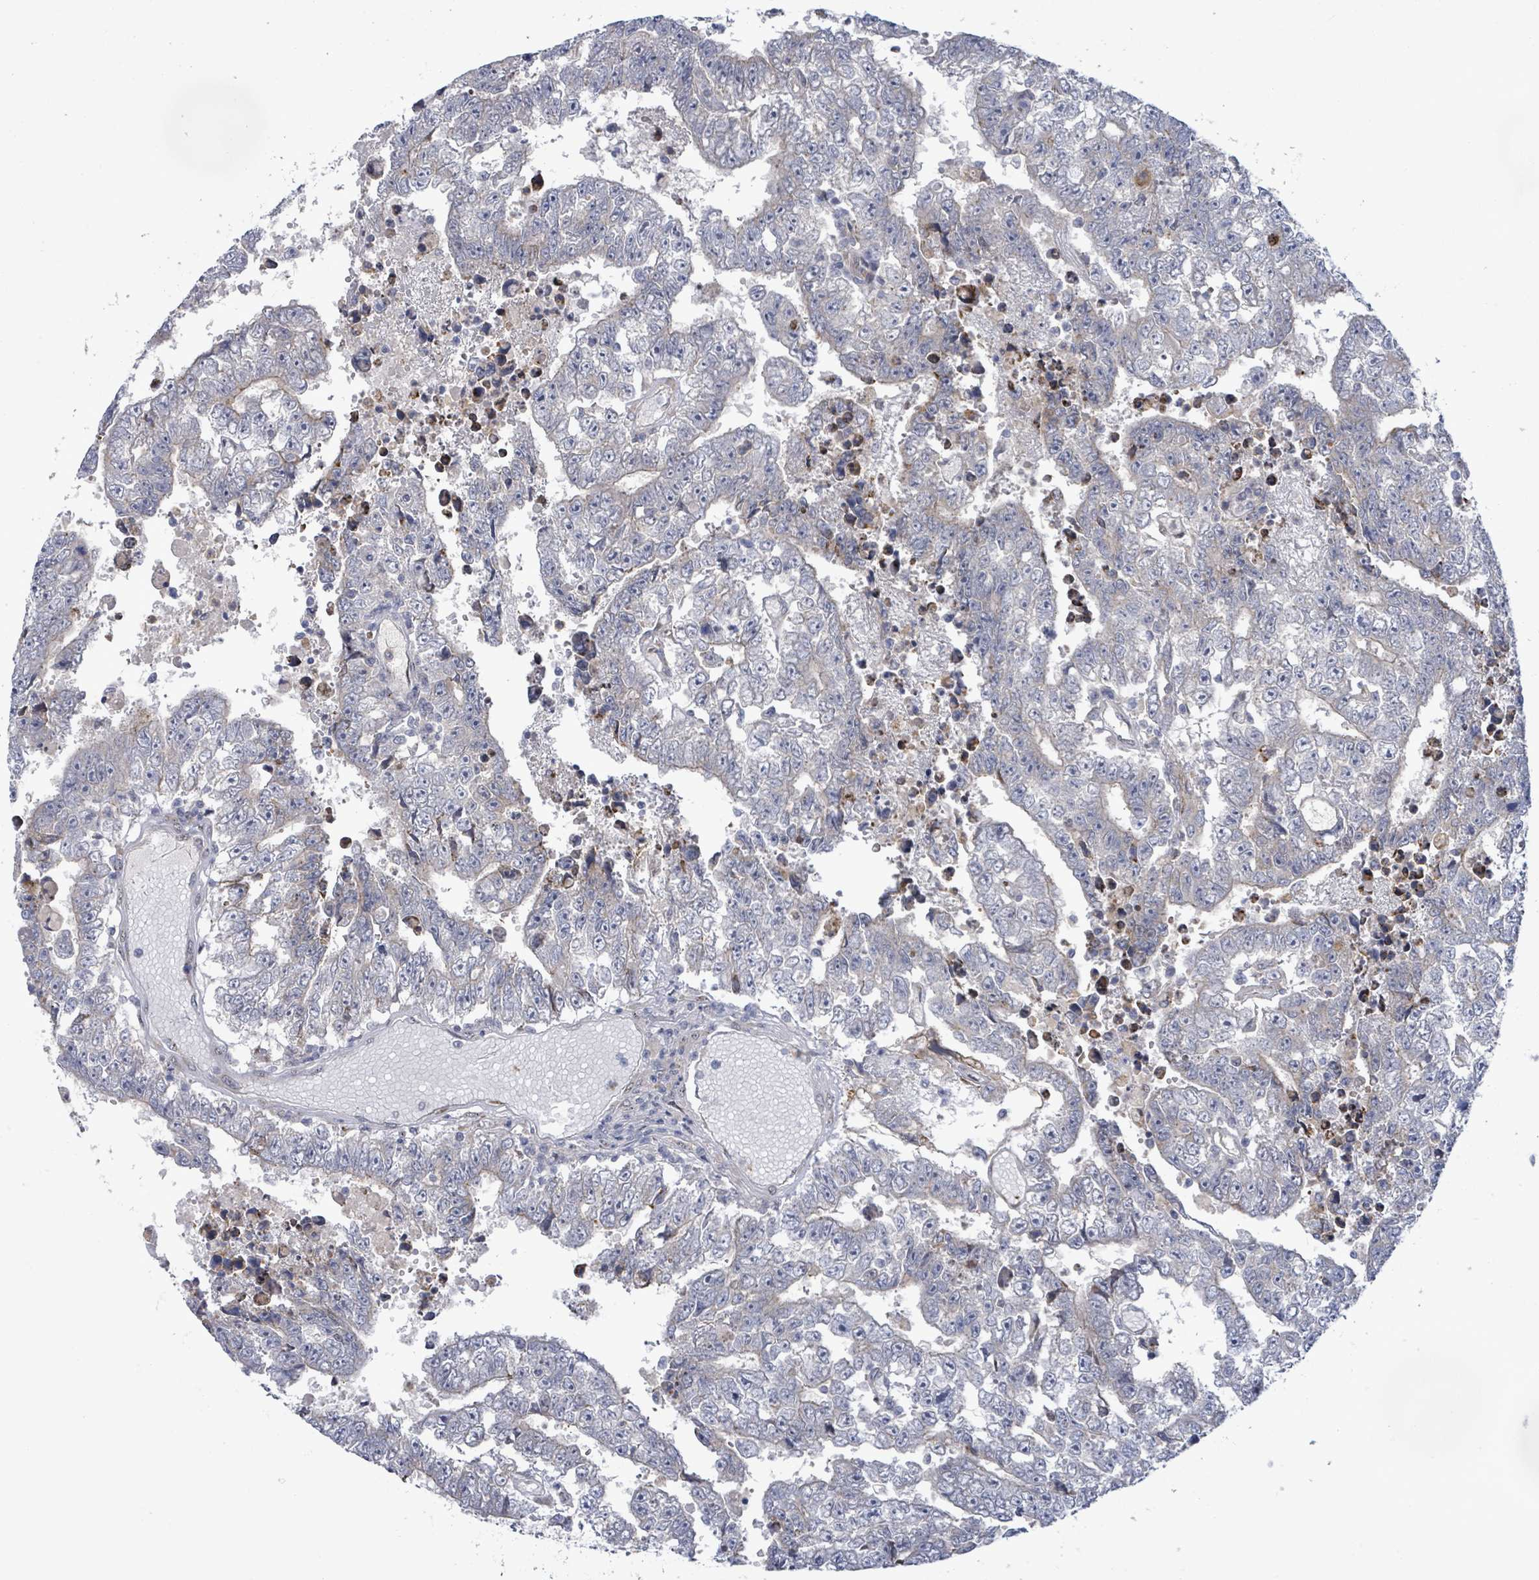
{"staining": {"intensity": "negative", "quantity": "none", "location": "none"}, "tissue": "testis cancer", "cell_type": "Tumor cells", "image_type": "cancer", "snomed": [{"axis": "morphology", "description": "Carcinoma, Embryonal, NOS"}, {"axis": "topography", "description": "Testis"}], "caption": "Tumor cells are negative for protein expression in human testis embryonal carcinoma.", "gene": "SLIT3", "patient": {"sex": "male", "age": 25}}